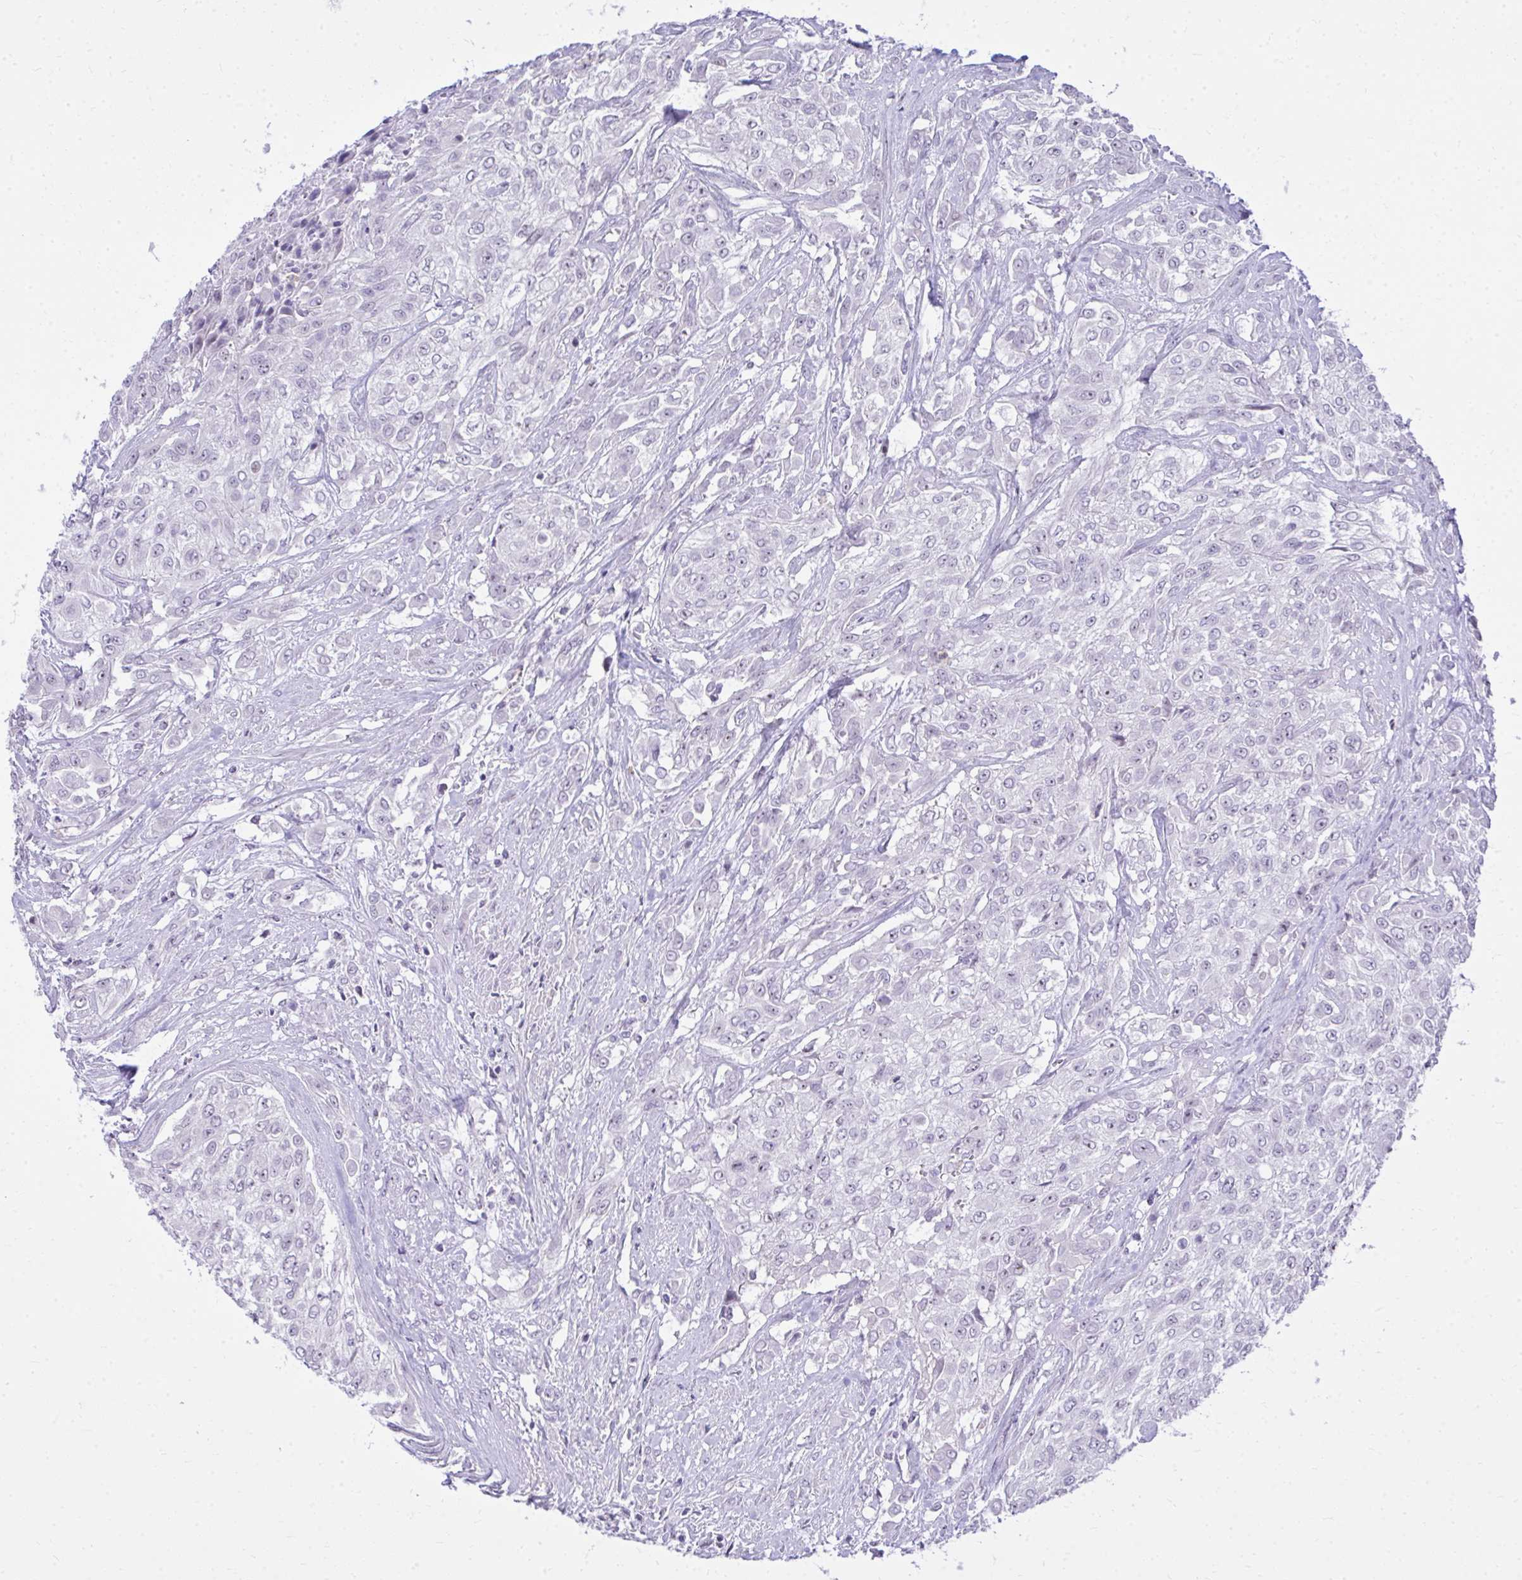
{"staining": {"intensity": "negative", "quantity": "none", "location": "none"}, "tissue": "urothelial cancer", "cell_type": "Tumor cells", "image_type": "cancer", "snomed": [{"axis": "morphology", "description": "Urothelial carcinoma, High grade"}, {"axis": "topography", "description": "Urinary bladder"}], "caption": "High magnification brightfield microscopy of high-grade urothelial carcinoma stained with DAB (brown) and counterstained with hematoxylin (blue): tumor cells show no significant expression.", "gene": "EID3", "patient": {"sex": "male", "age": 57}}